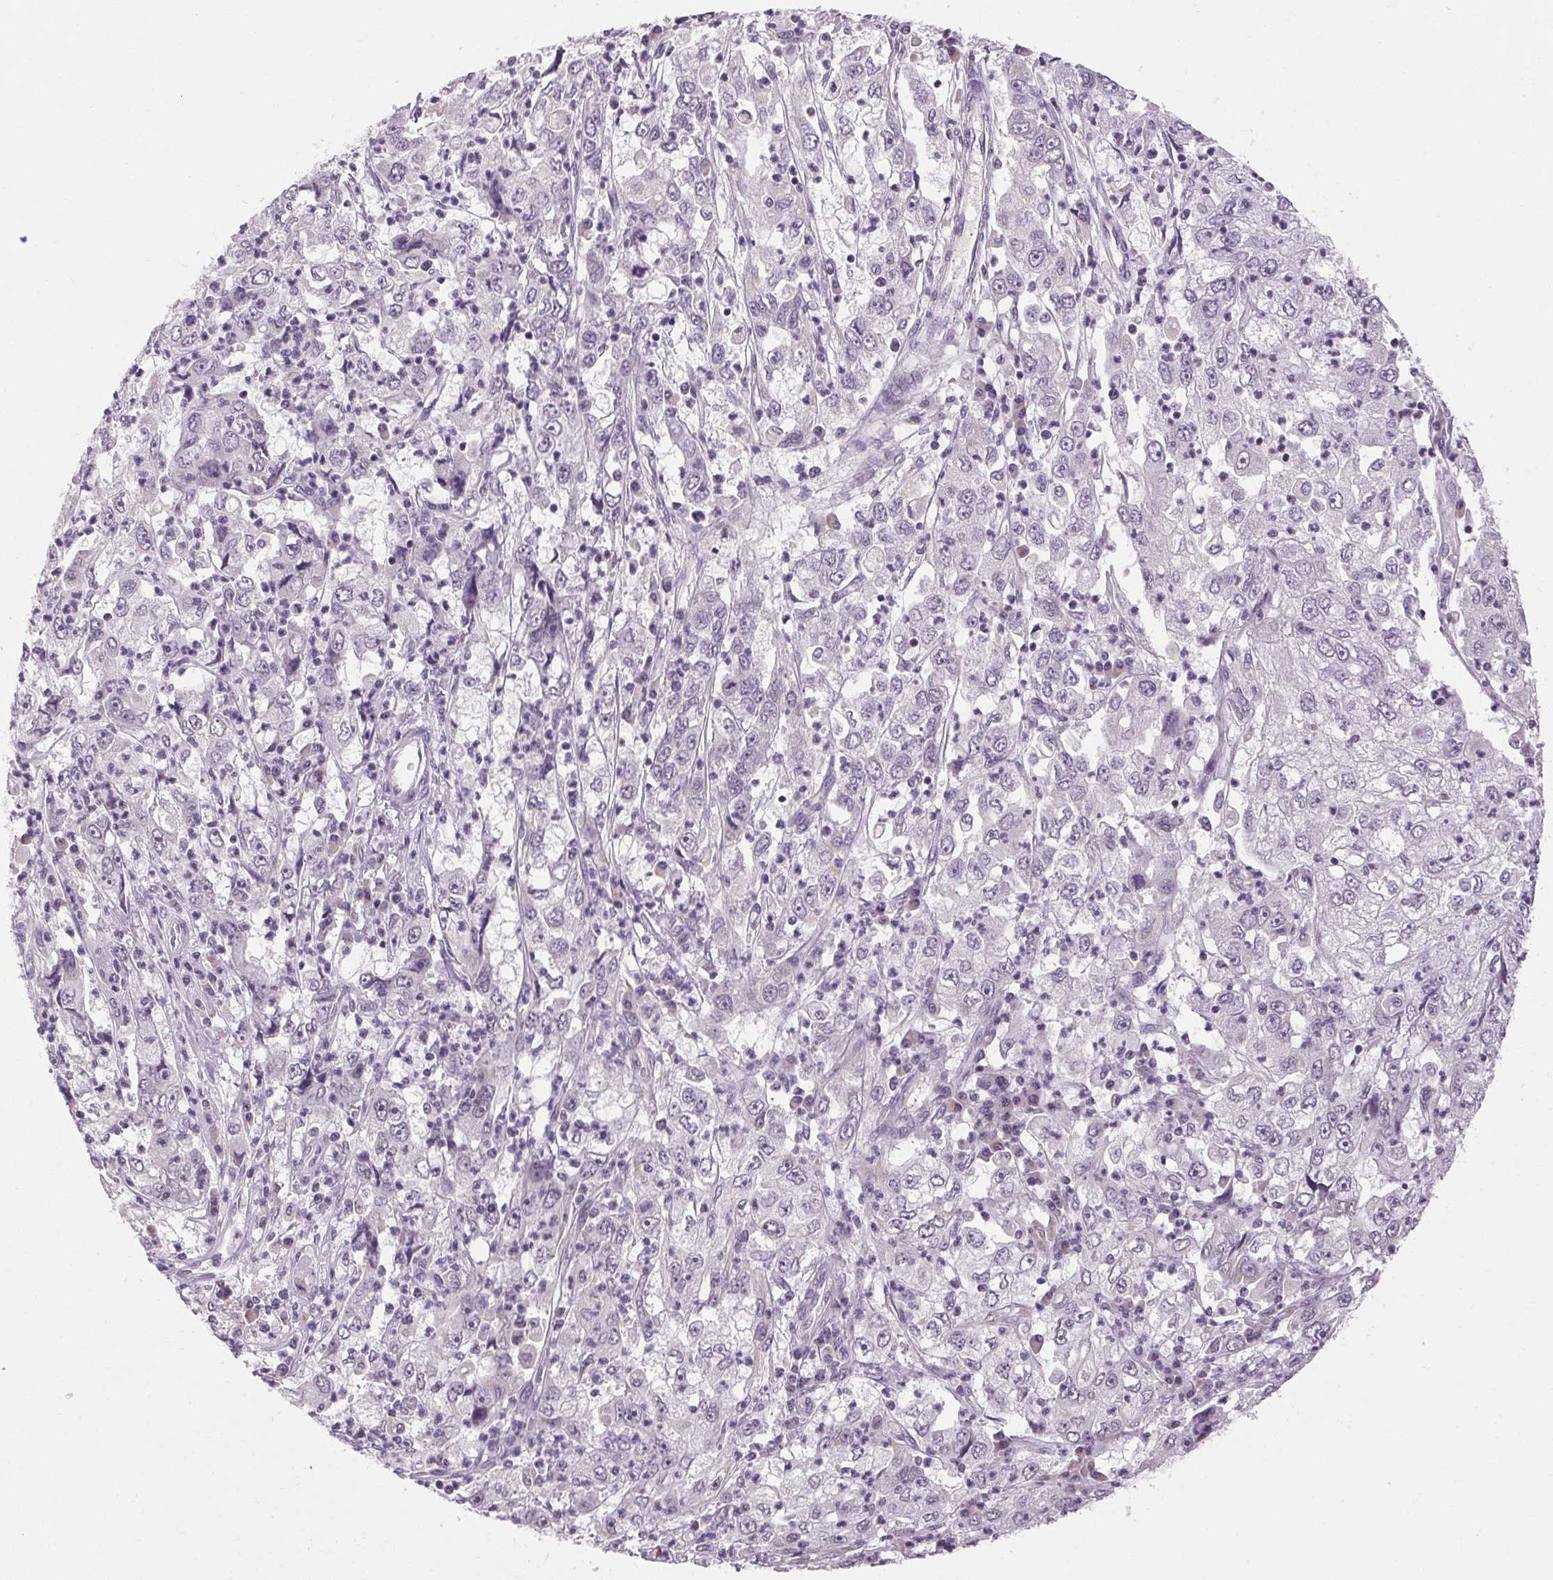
{"staining": {"intensity": "negative", "quantity": "none", "location": "none"}, "tissue": "cervical cancer", "cell_type": "Tumor cells", "image_type": "cancer", "snomed": [{"axis": "morphology", "description": "Squamous cell carcinoma, NOS"}, {"axis": "topography", "description": "Cervix"}], "caption": "High magnification brightfield microscopy of squamous cell carcinoma (cervical) stained with DAB (brown) and counterstained with hematoxylin (blue): tumor cells show no significant staining.", "gene": "KLHL40", "patient": {"sex": "female", "age": 36}}